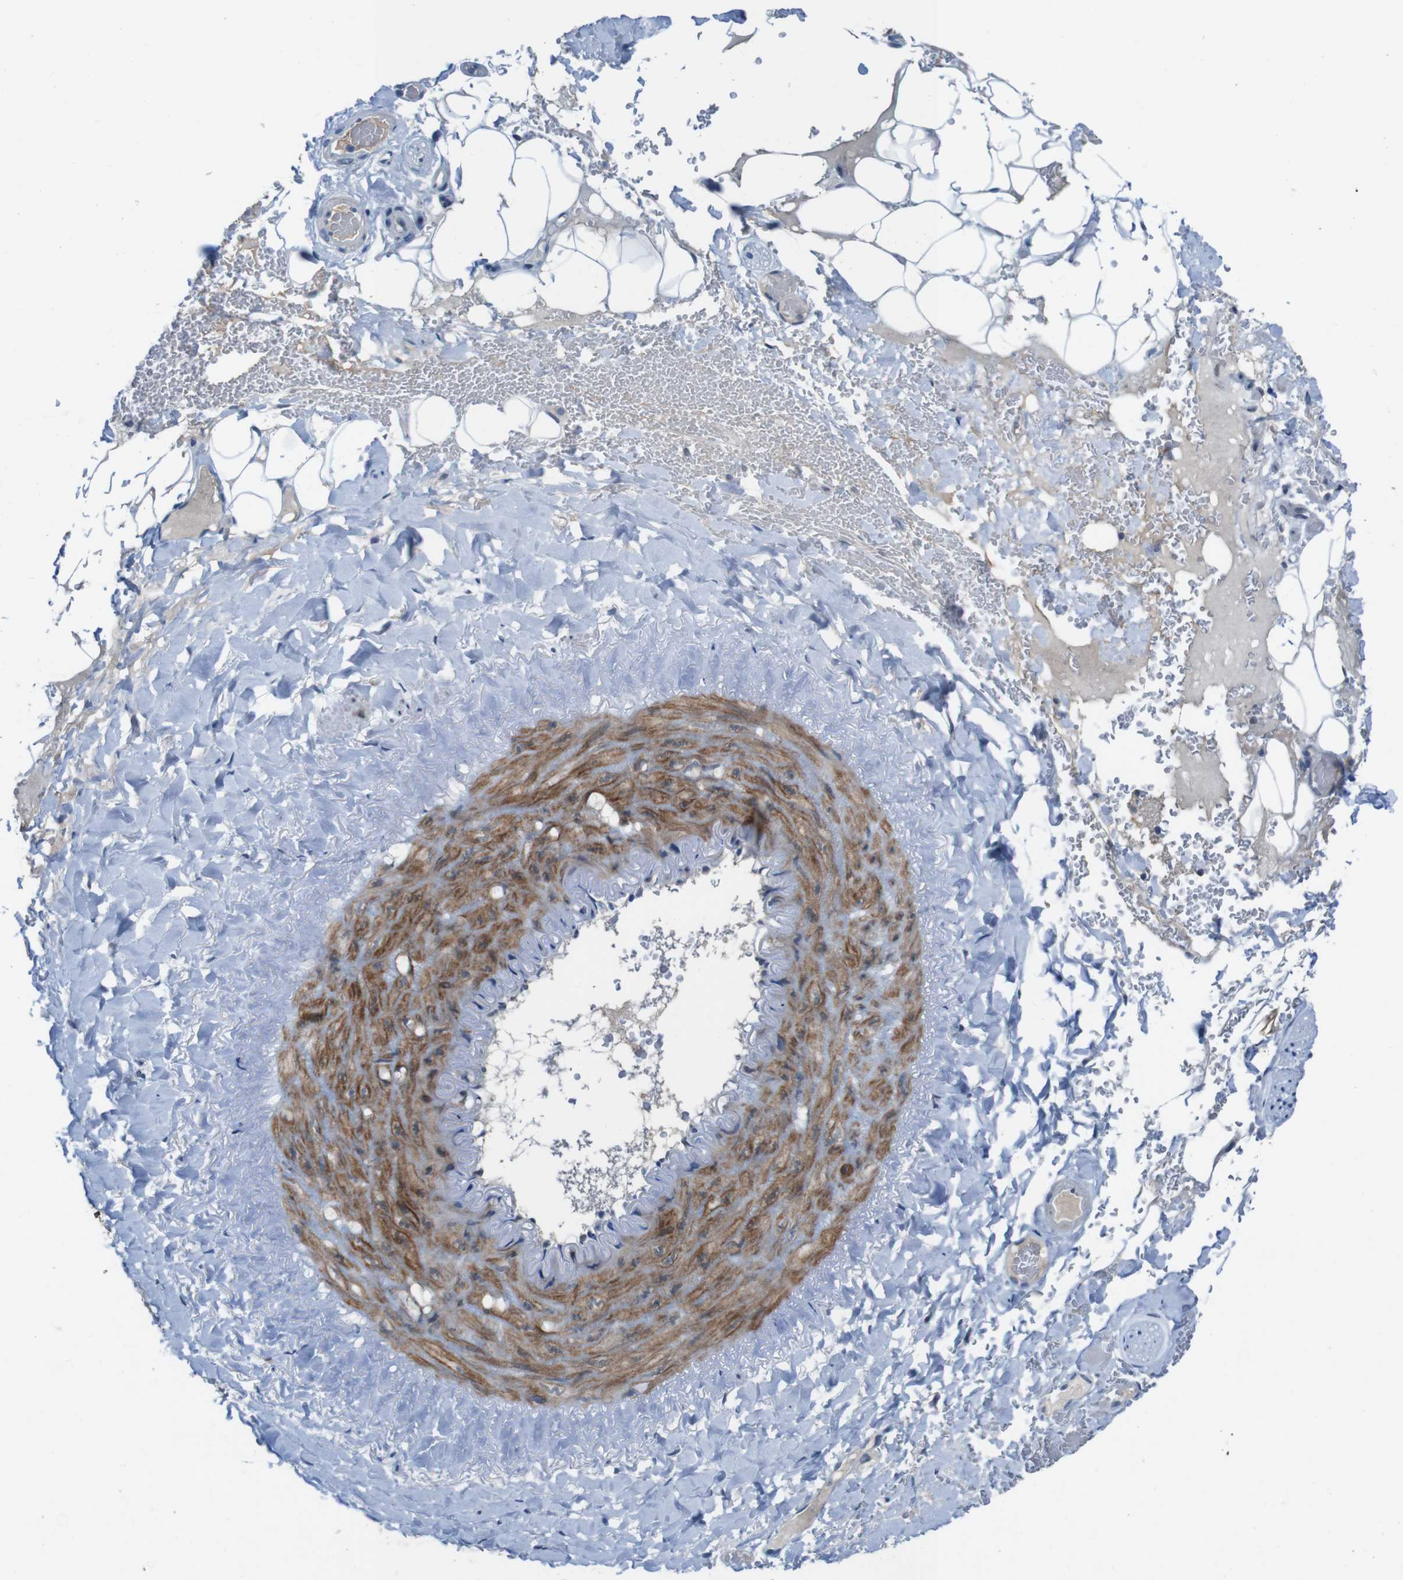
{"staining": {"intensity": "negative", "quantity": "none", "location": "none"}, "tissue": "adipose tissue", "cell_type": "Adipocytes", "image_type": "normal", "snomed": [{"axis": "morphology", "description": "Normal tissue, NOS"}, {"axis": "topography", "description": "Peripheral nerve tissue"}], "caption": "The histopathology image exhibits no significant staining in adipocytes of adipose tissue.", "gene": "CDHR2", "patient": {"sex": "male", "age": 70}}